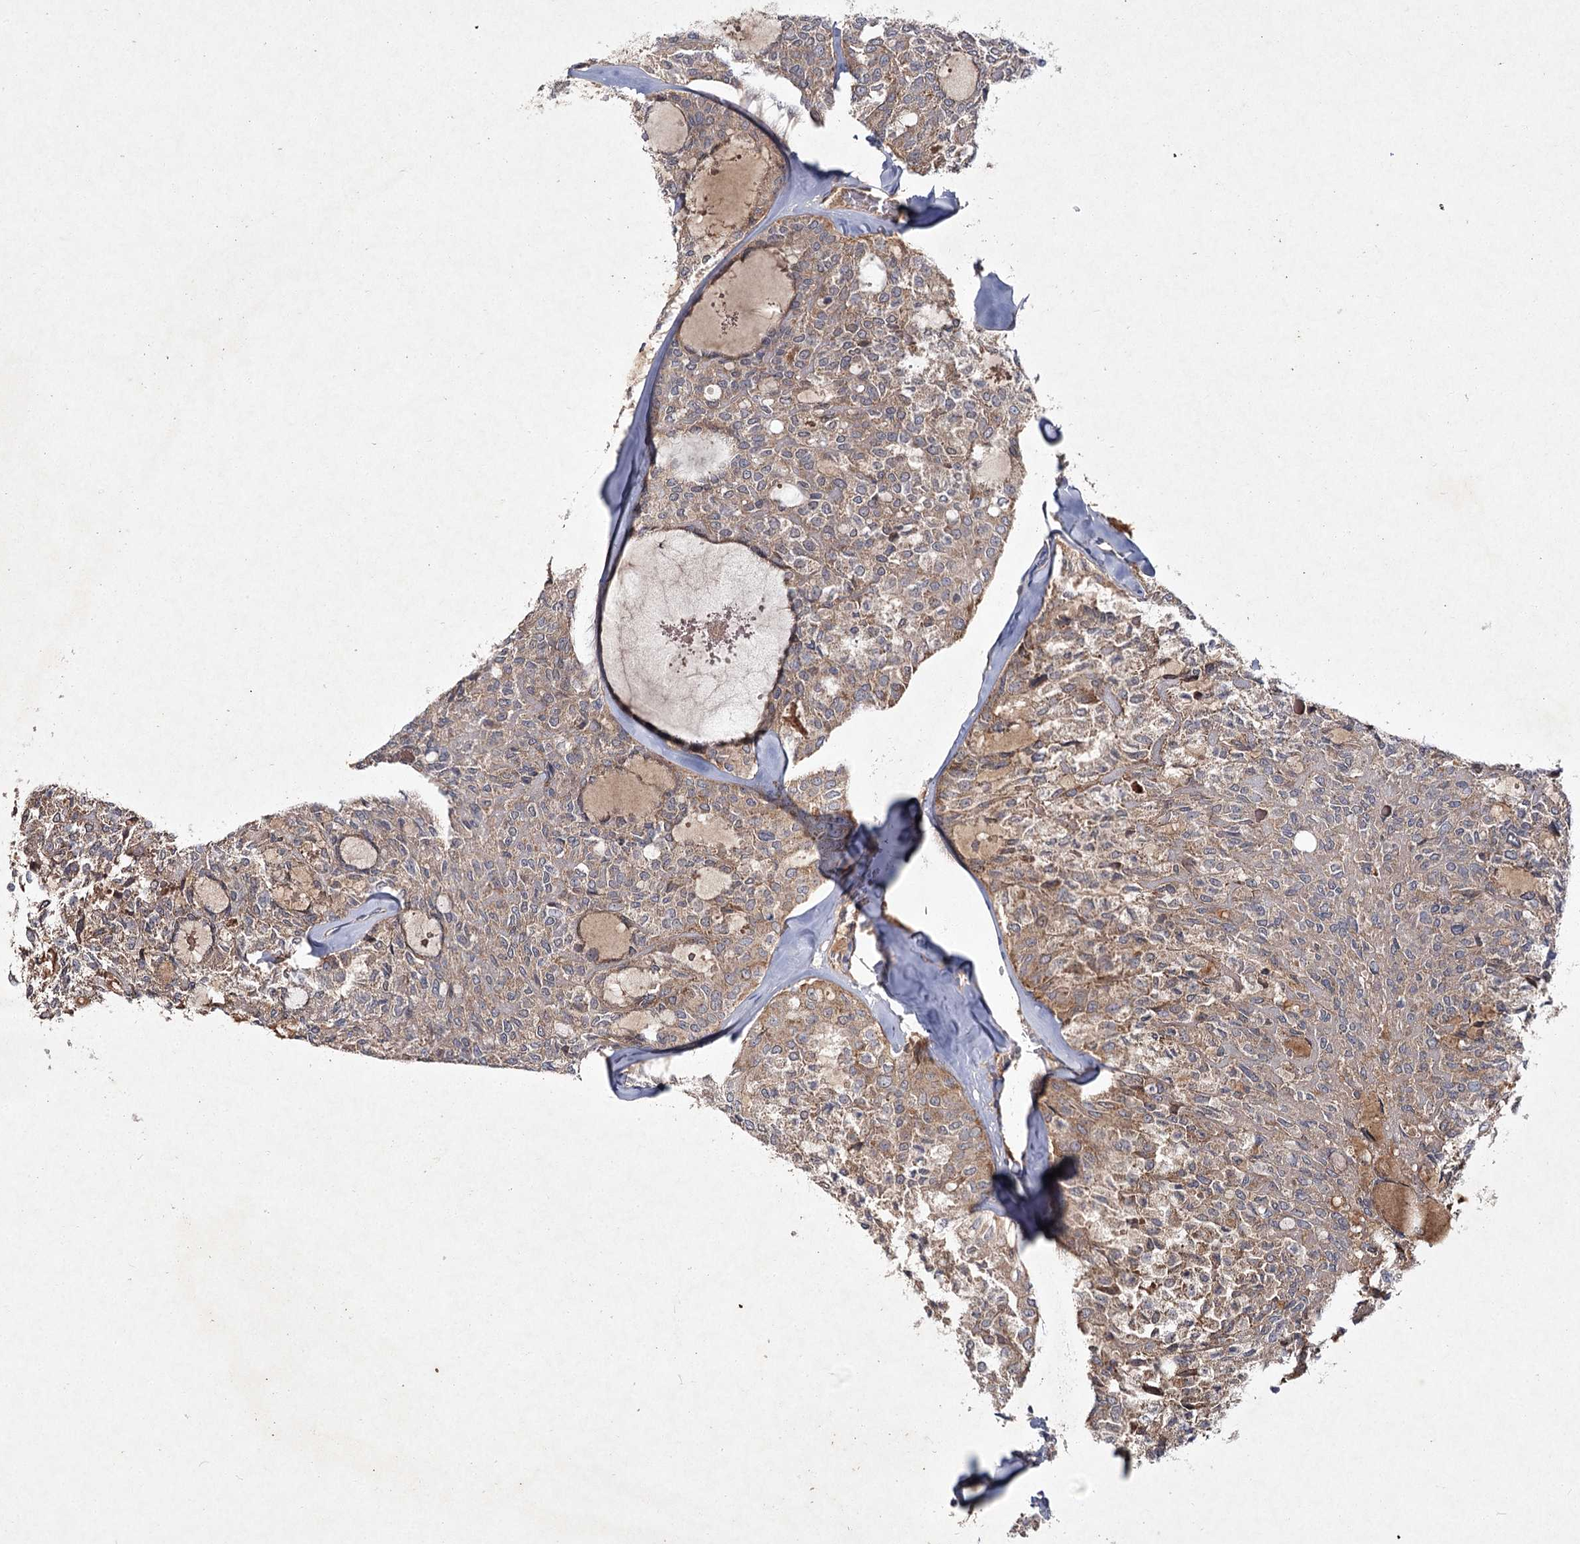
{"staining": {"intensity": "moderate", "quantity": "25%-75%", "location": "cytoplasmic/membranous"}, "tissue": "thyroid cancer", "cell_type": "Tumor cells", "image_type": "cancer", "snomed": [{"axis": "morphology", "description": "Follicular adenoma carcinoma, NOS"}, {"axis": "topography", "description": "Thyroid gland"}], "caption": "A high-resolution histopathology image shows immunohistochemistry staining of thyroid cancer, which shows moderate cytoplasmic/membranous staining in approximately 25%-75% of tumor cells.", "gene": "MFN1", "patient": {"sex": "male", "age": 75}}